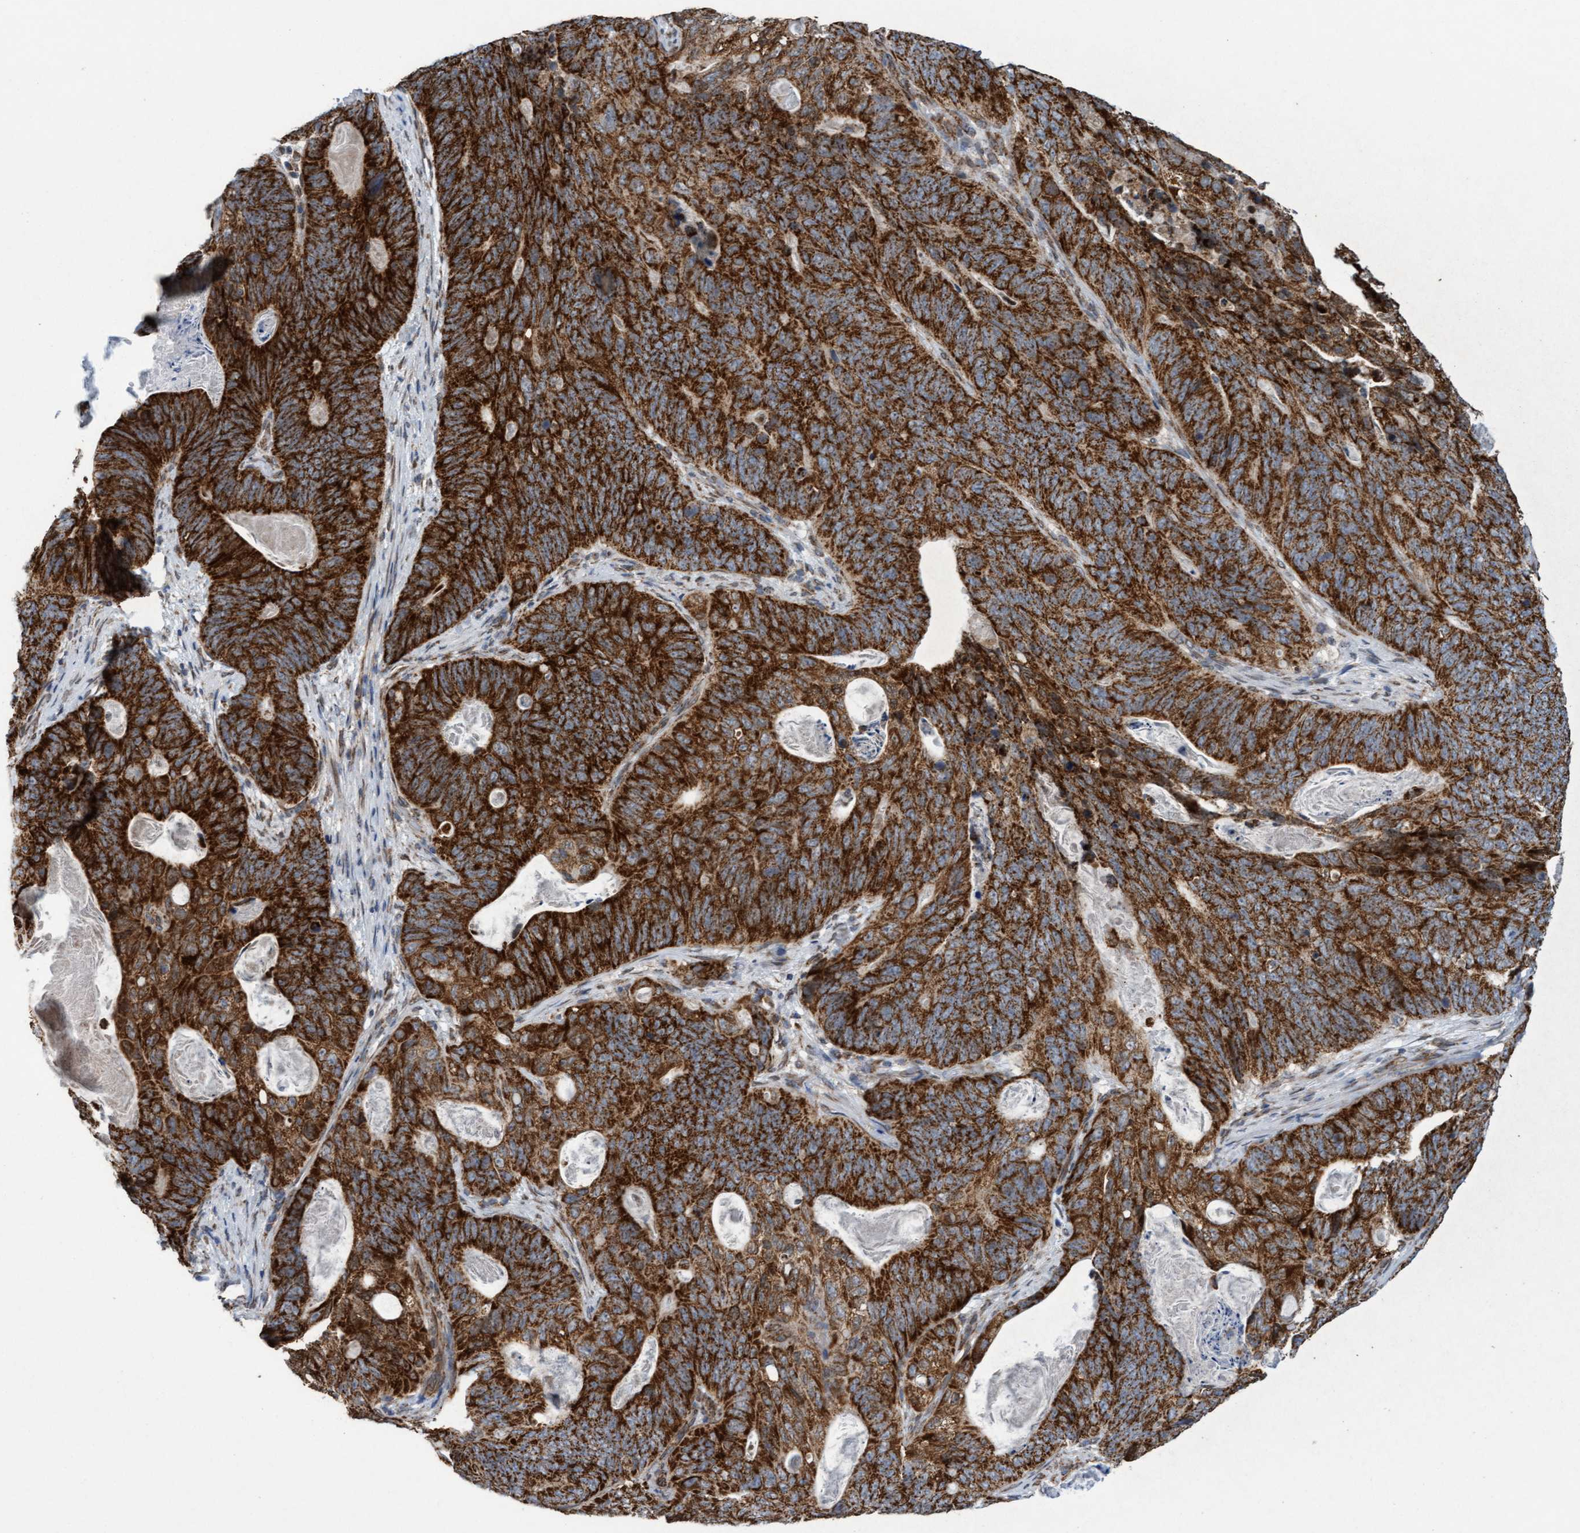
{"staining": {"intensity": "strong", "quantity": ">75%", "location": "cytoplasmic/membranous"}, "tissue": "stomach cancer", "cell_type": "Tumor cells", "image_type": "cancer", "snomed": [{"axis": "morphology", "description": "Normal tissue, NOS"}, {"axis": "morphology", "description": "Adenocarcinoma, NOS"}, {"axis": "topography", "description": "Stomach"}], "caption": "IHC staining of stomach cancer (adenocarcinoma), which shows high levels of strong cytoplasmic/membranous positivity in about >75% of tumor cells indicating strong cytoplasmic/membranous protein positivity. The staining was performed using DAB (brown) for protein detection and nuclei were counterstained in hematoxylin (blue).", "gene": "MRPS23", "patient": {"sex": "female", "age": 89}}